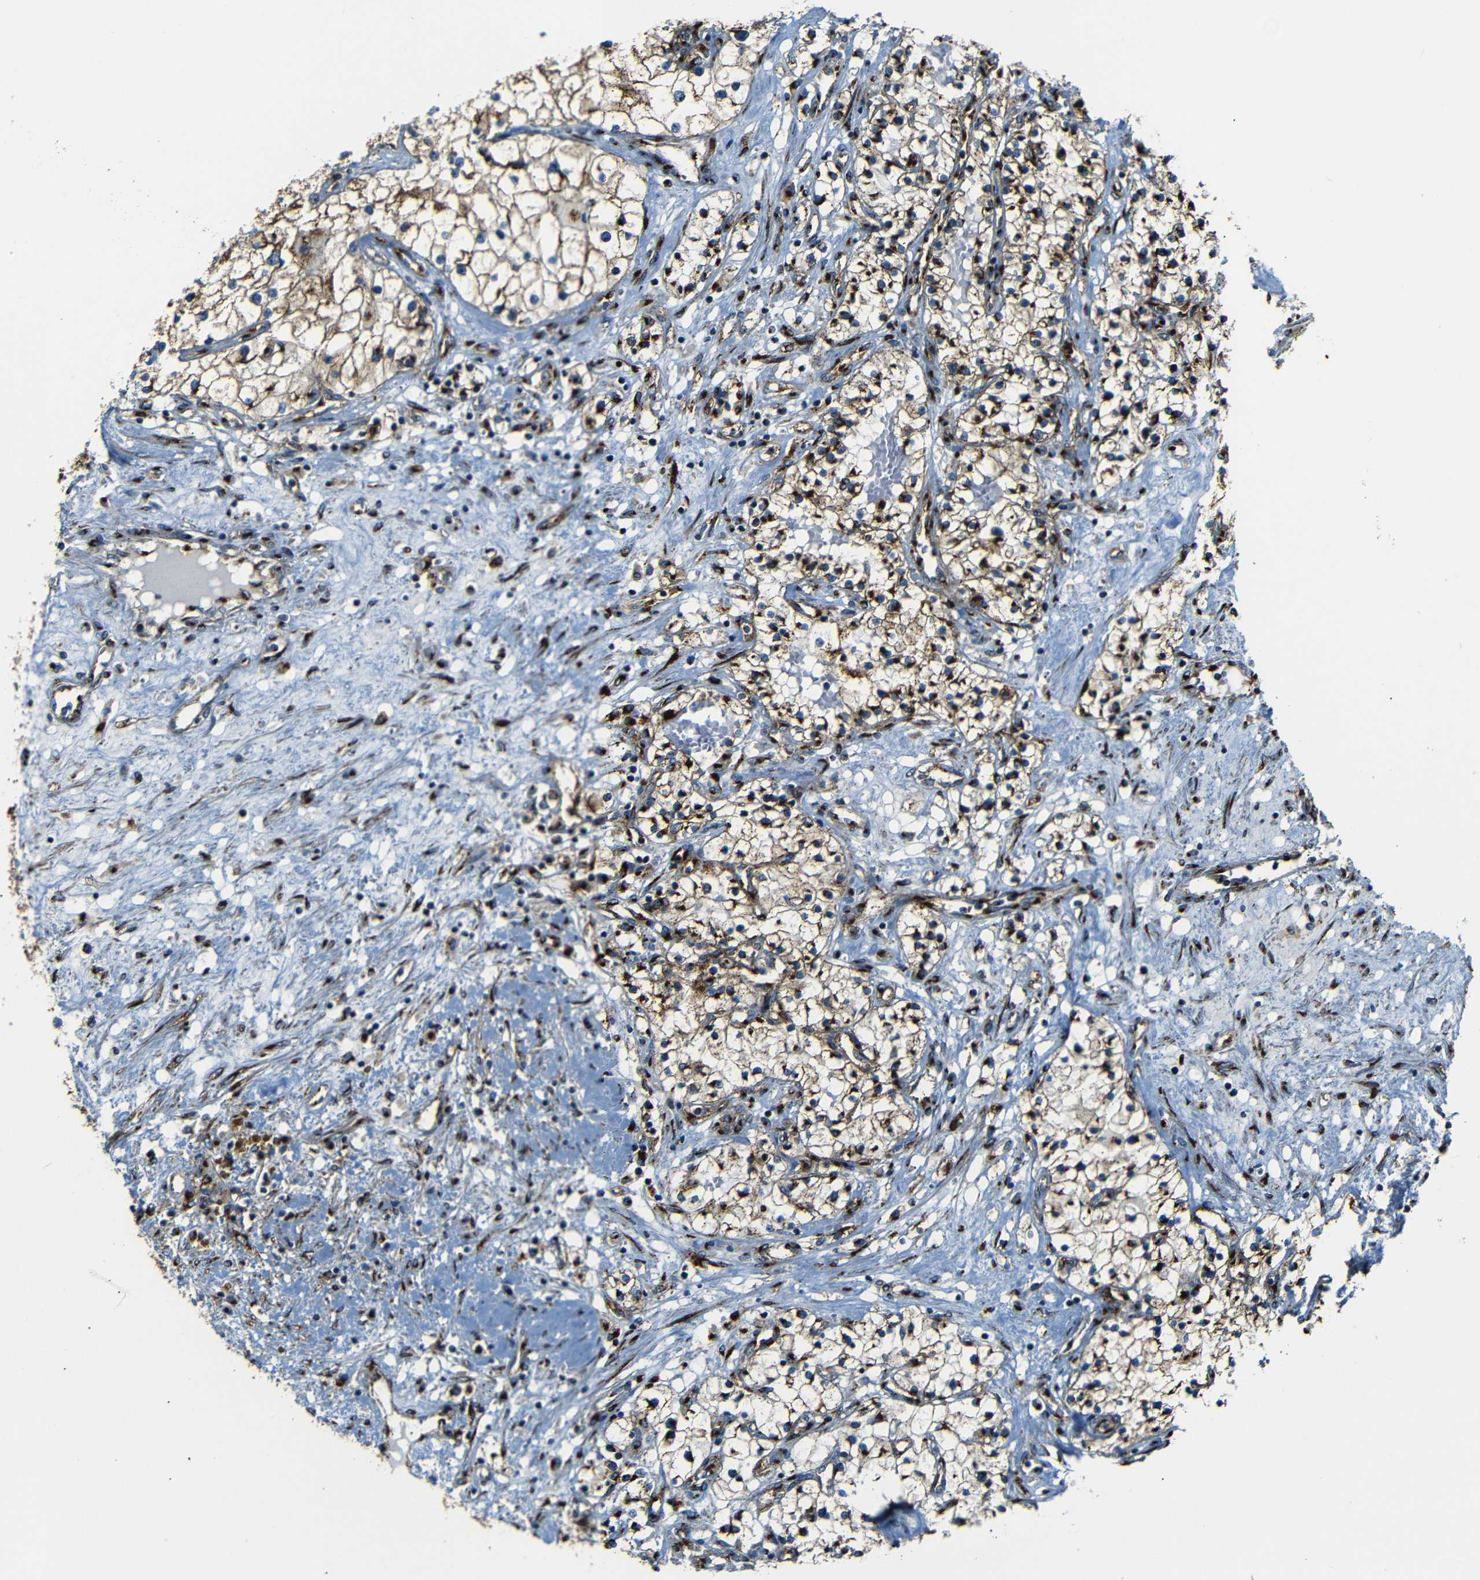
{"staining": {"intensity": "strong", "quantity": ">75%", "location": "cytoplasmic/membranous"}, "tissue": "renal cancer", "cell_type": "Tumor cells", "image_type": "cancer", "snomed": [{"axis": "morphology", "description": "Adenocarcinoma, NOS"}, {"axis": "topography", "description": "Kidney"}], "caption": "This image displays renal adenocarcinoma stained with immunohistochemistry (IHC) to label a protein in brown. The cytoplasmic/membranous of tumor cells show strong positivity for the protein. Nuclei are counter-stained blue.", "gene": "TGOLN2", "patient": {"sex": "male", "age": 68}}